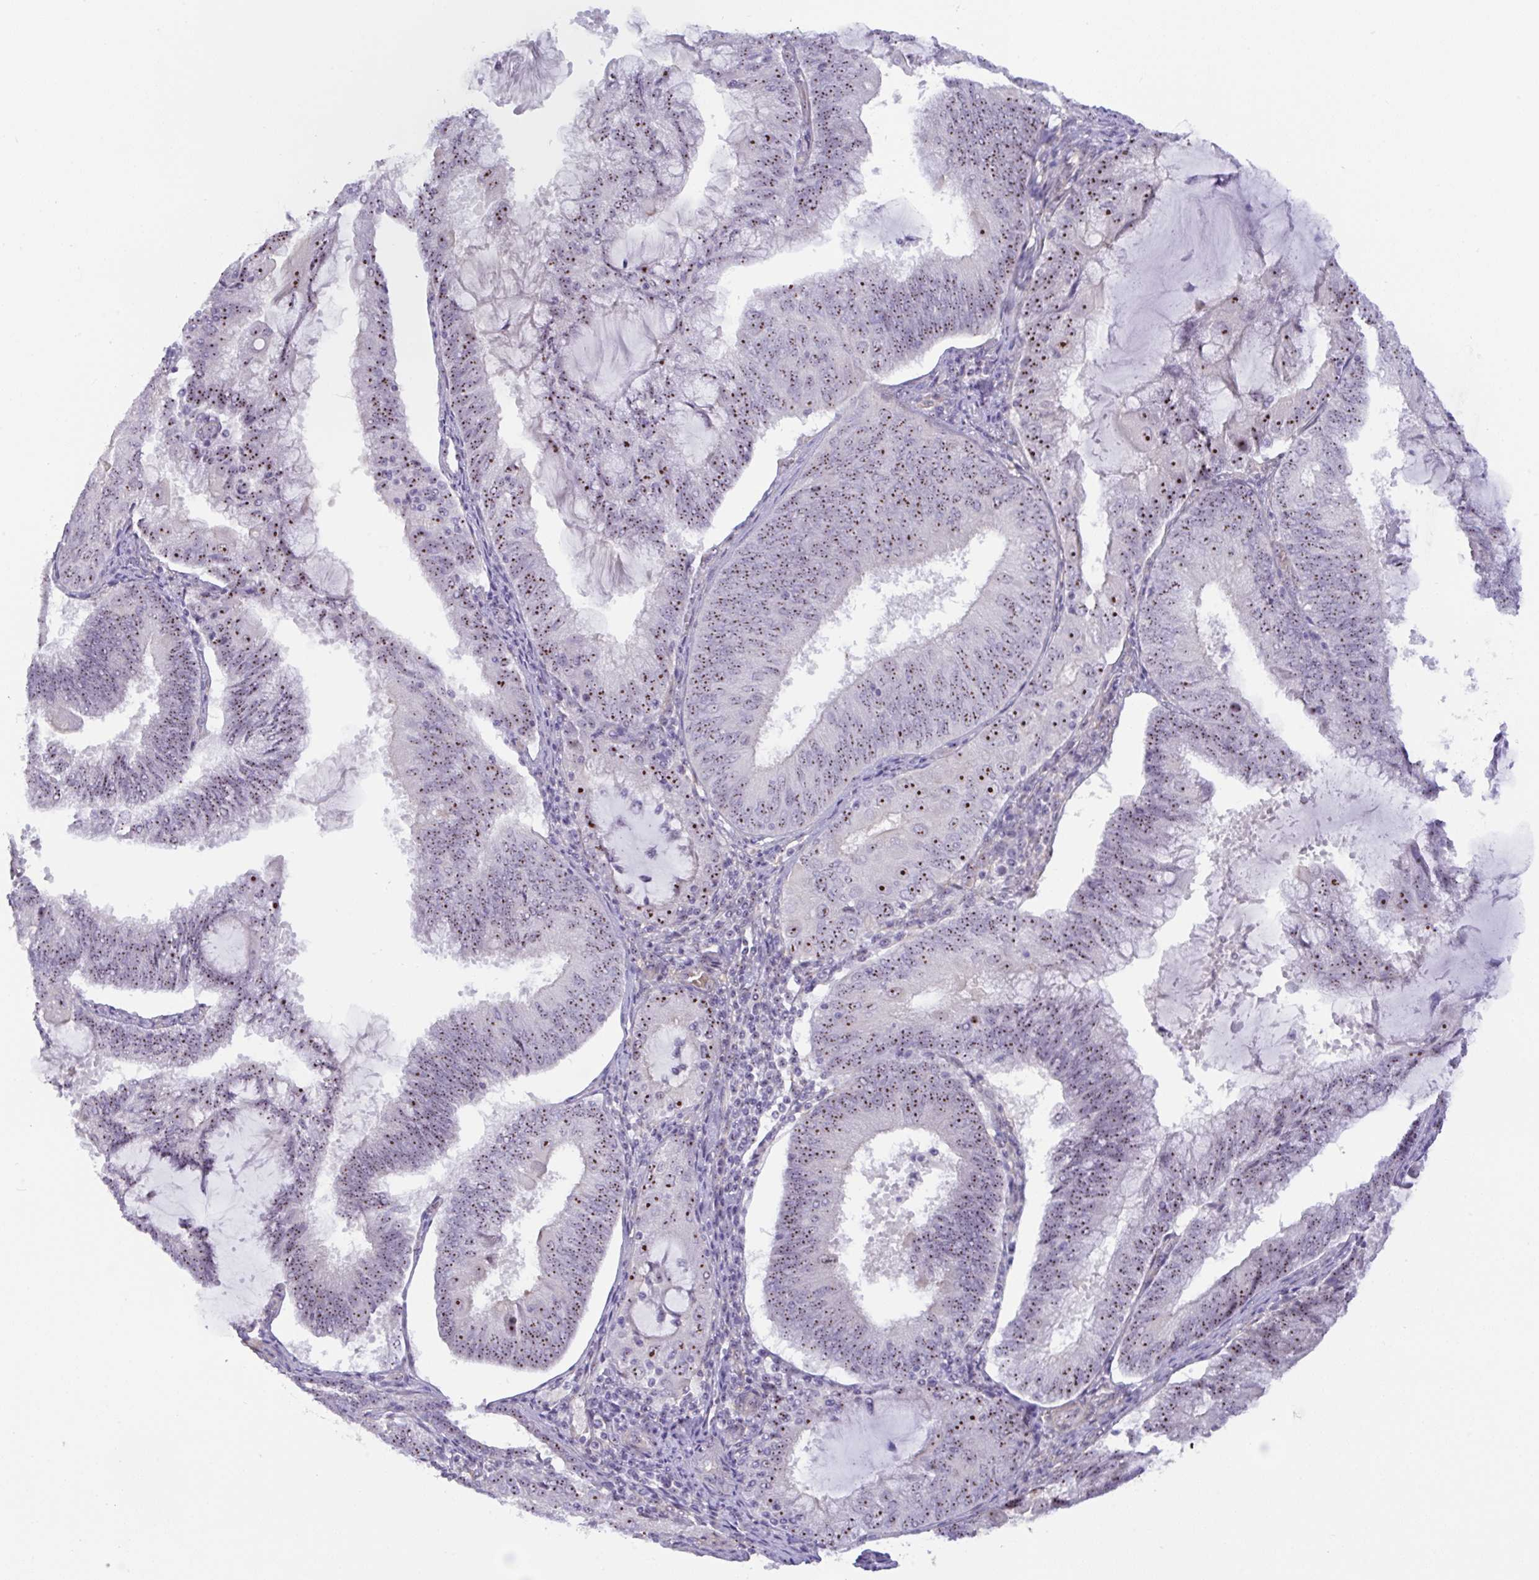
{"staining": {"intensity": "strong", "quantity": ">75%", "location": "nuclear"}, "tissue": "endometrial cancer", "cell_type": "Tumor cells", "image_type": "cancer", "snomed": [{"axis": "morphology", "description": "Adenocarcinoma, NOS"}, {"axis": "topography", "description": "Endometrium"}], "caption": "Endometrial cancer (adenocarcinoma) tissue reveals strong nuclear expression in about >75% of tumor cells, visualized by immunohistochemistry.", "gene": "MXRA8", "patient": {"sex": "female", "age": 81}}